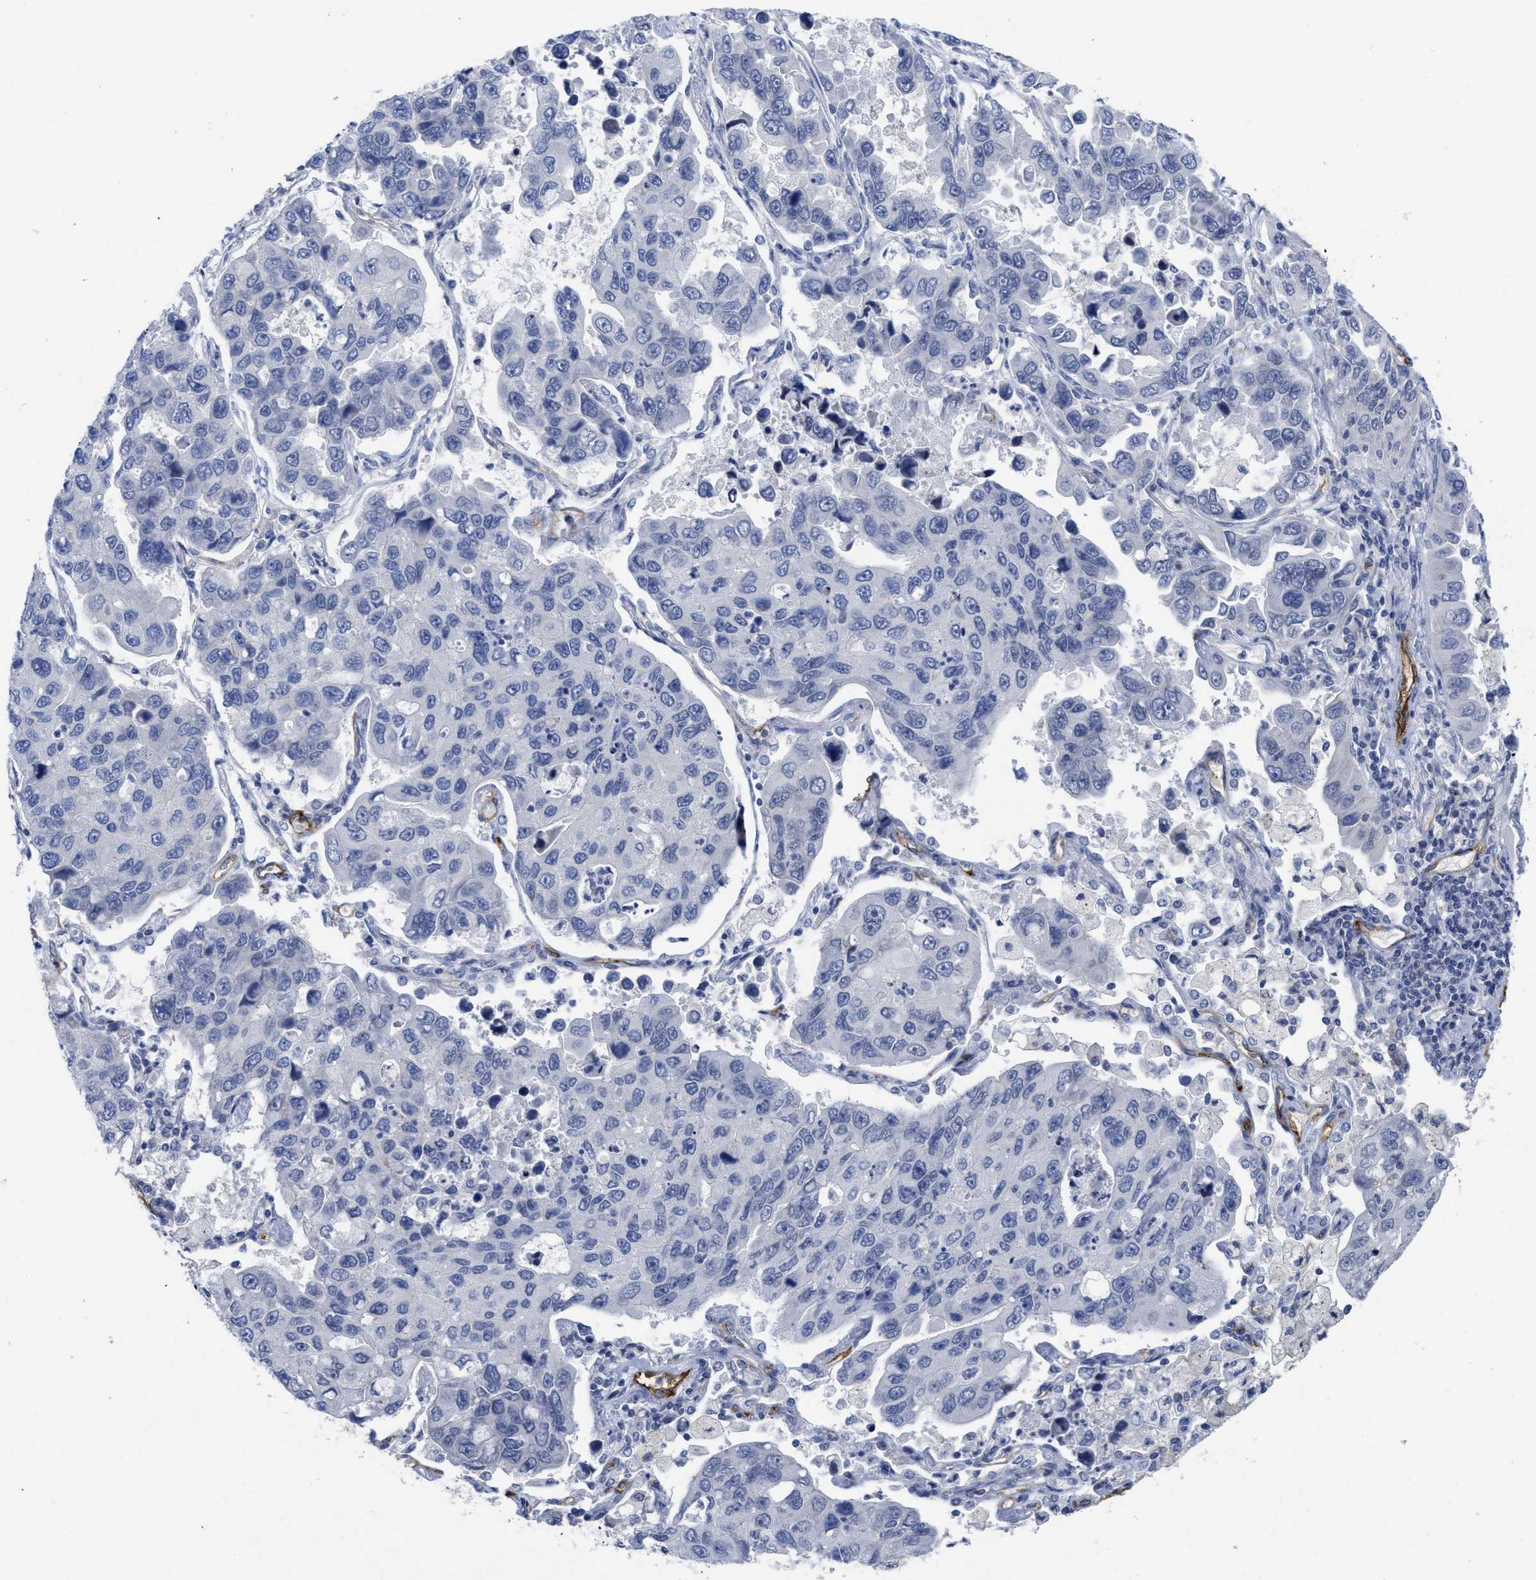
{"staining": {"intensity": "negative", "quantity": "none", "location": "none"}, "tissue": "lung cancer", "cell_type": "Tumor cells", "image_type": "cancer", "snomed": [{"axis": "morphology", "description": "Adenocarcinoma, NOS"}, {"axis": "topography", "description": "Lung"}], "caption": "Lung adenocarcinoma stained for a protein using IHC reveals no expression tumor cells.", "gene": "ACKR1", "patient": {"sex": "male", "age": 64}}